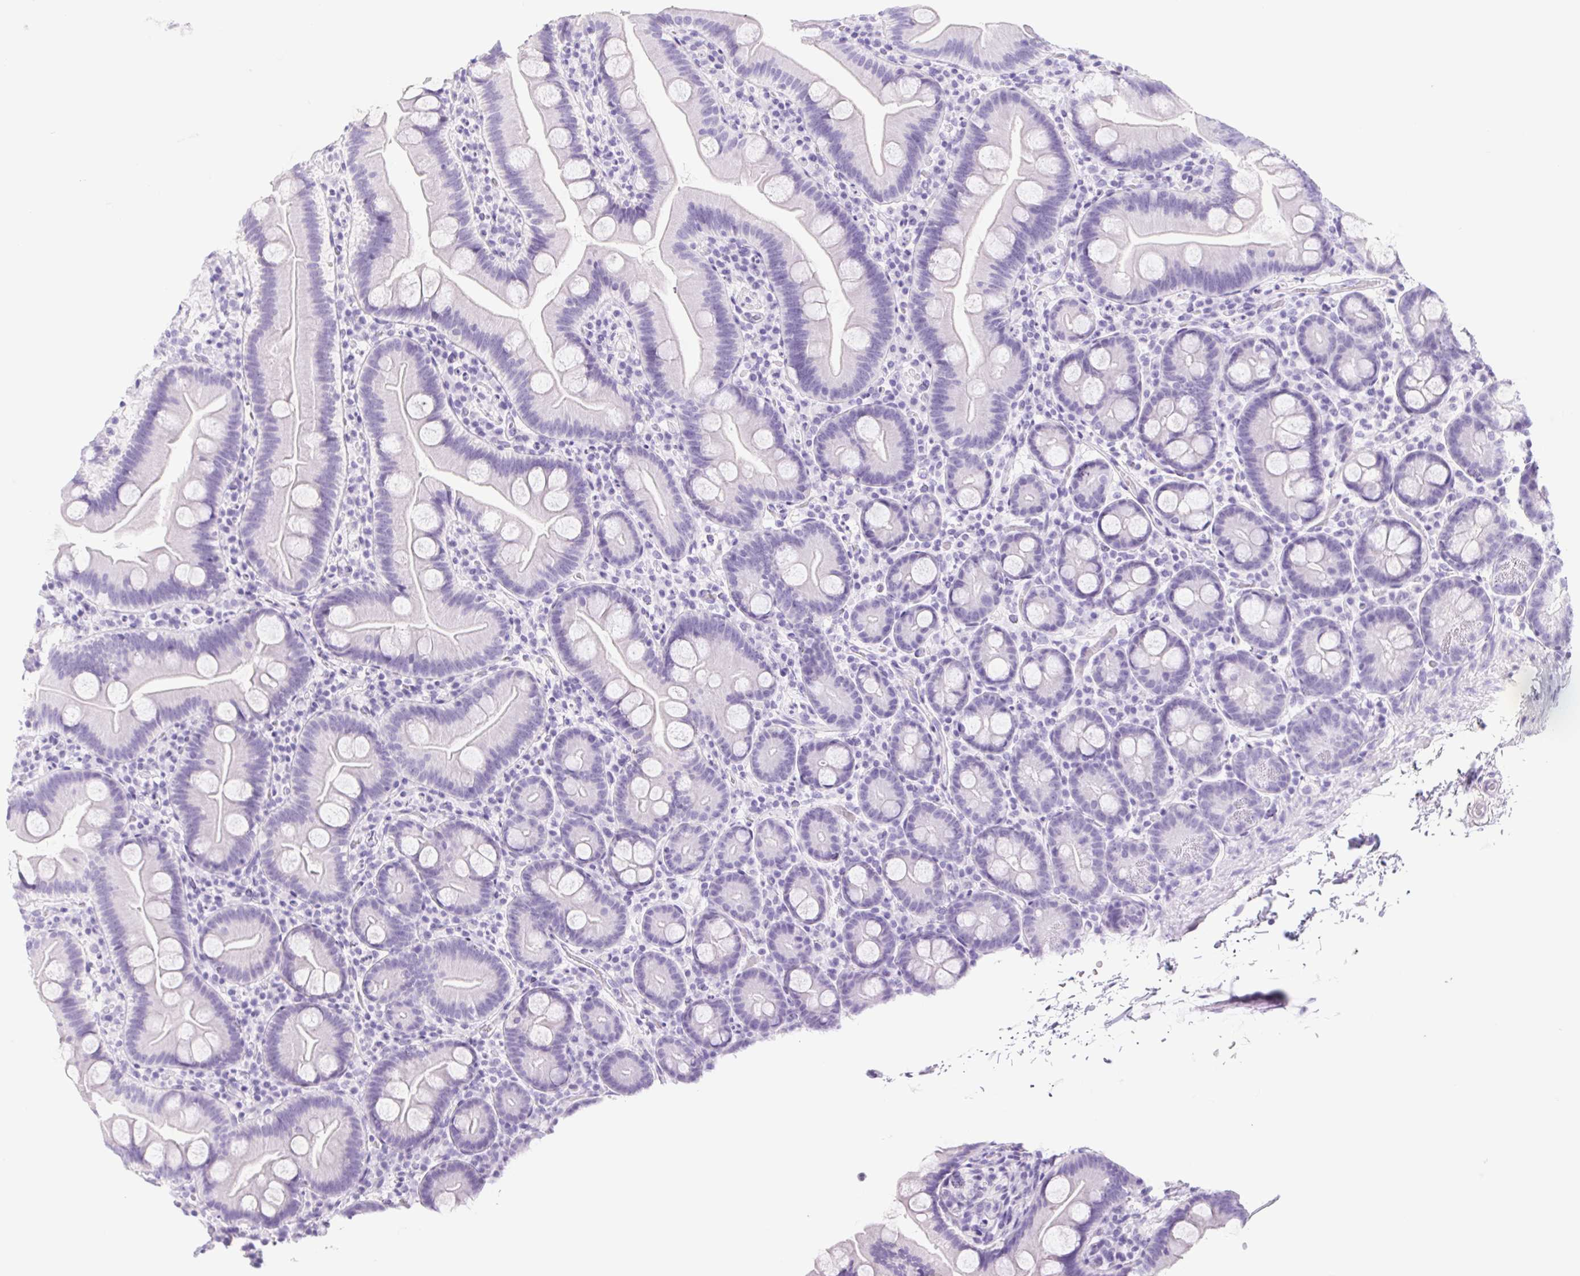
{"staining": {"intensity": "negative", "quantity": "none", "location": "none"}, "tissue": "small intestine", "cell_type": "Glandular cells", "image_type": "normal", "snomed": [{"axis": "morphology", "description": "Normal tissue, NOS"}, {"axis": "topography", "description": "Small intestine"}], "caption": "There is no significant staining in glandular cells of small intestine. (Brightfield microscopy of DAB (3,3'-diaminobenzidine) immunohistochemistry at high magnification).", "gene": "CYP21A2", "patient": {"sex": "female", "age": 68}}